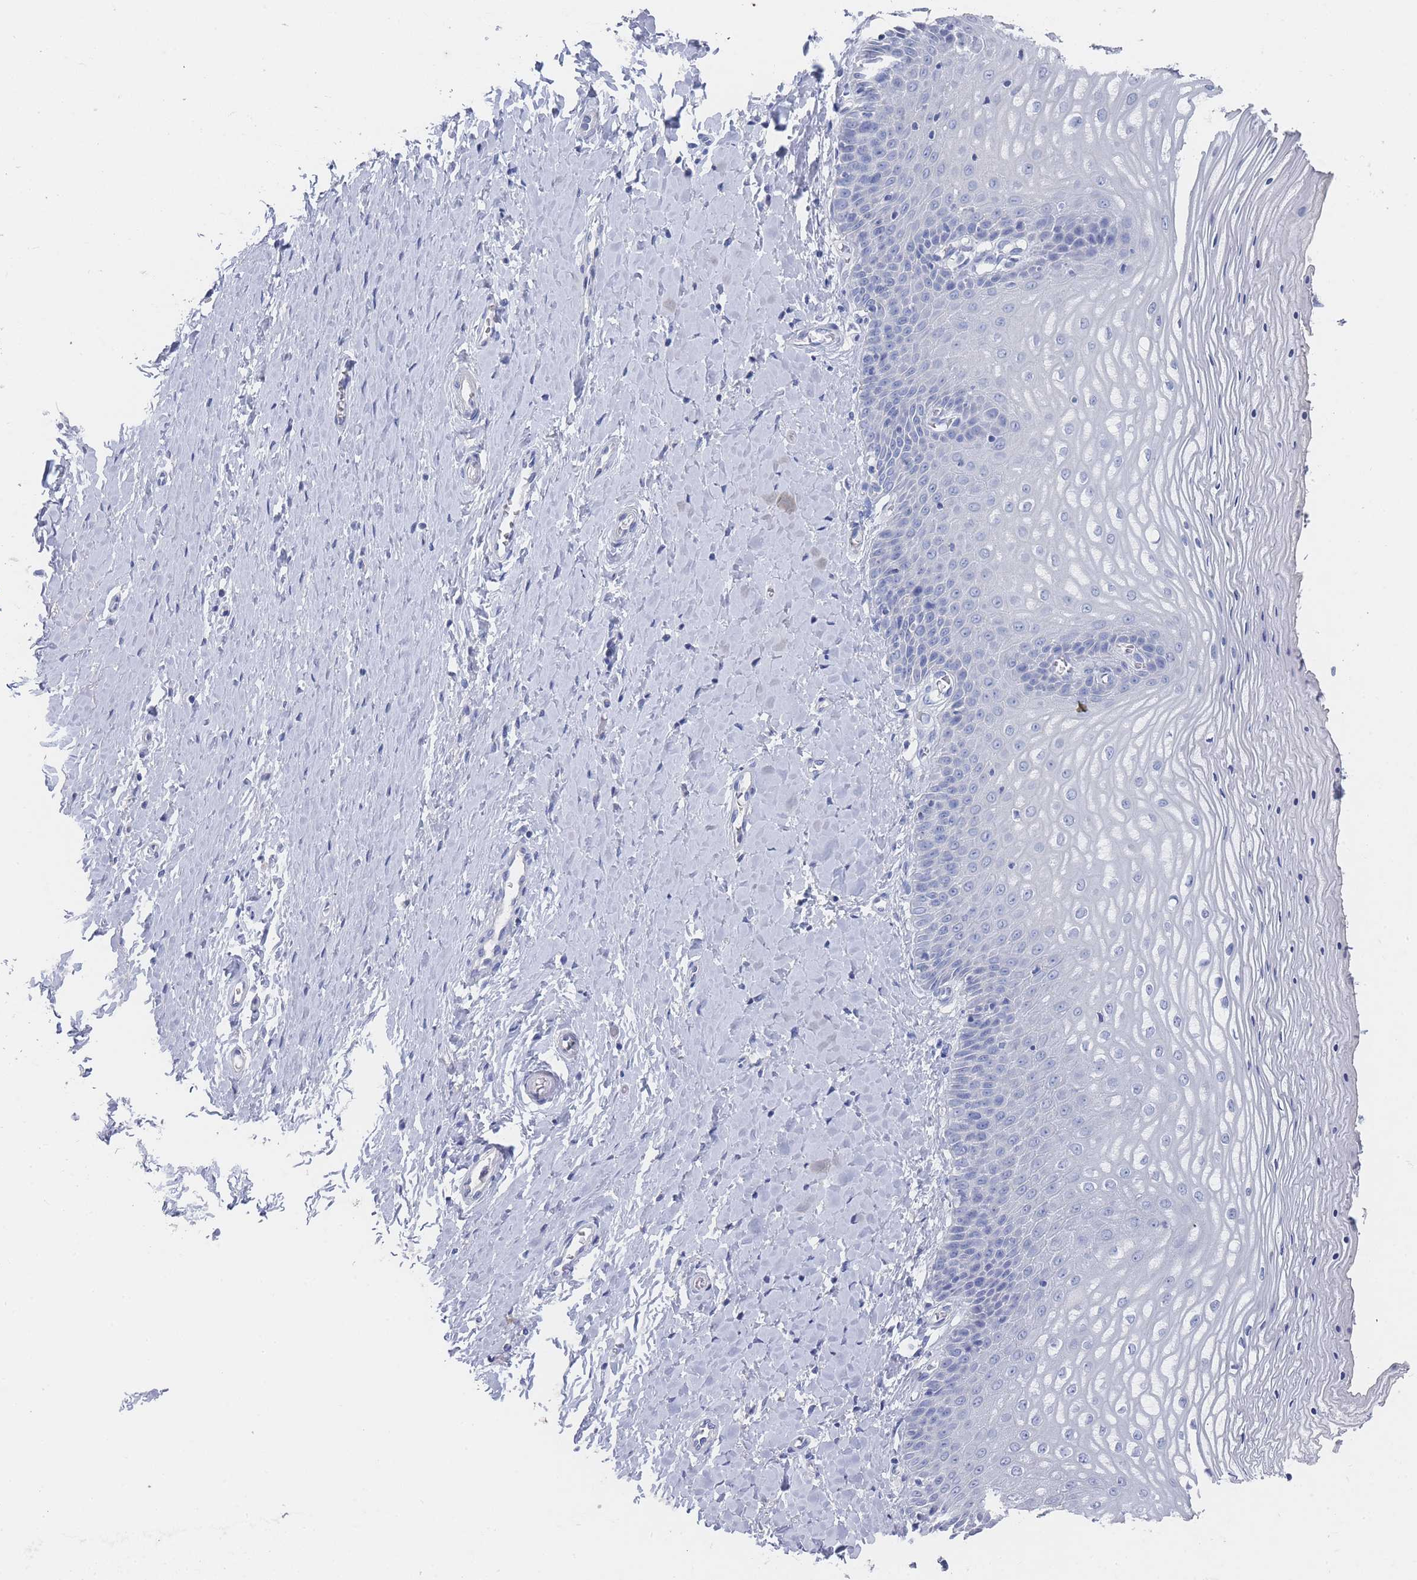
{"staining": {"intensity": "negative", "quantity": "none", "location": "none"}, "tissue": "vagina", "cell_type": "Squamous epithelial cells", "image_type": "normal", "snomed": [{"axis": "morphology", "description": "Normal tissue, NOS"}, {"axis": "topography", "description": "Vagina"}], "caption": "This is an IHC histopathology image of normal human vagina. There is no positivity in squamous epithelial cells.", "gene": "ACAD11", "patient": {"sex": "female", "age": 65}}